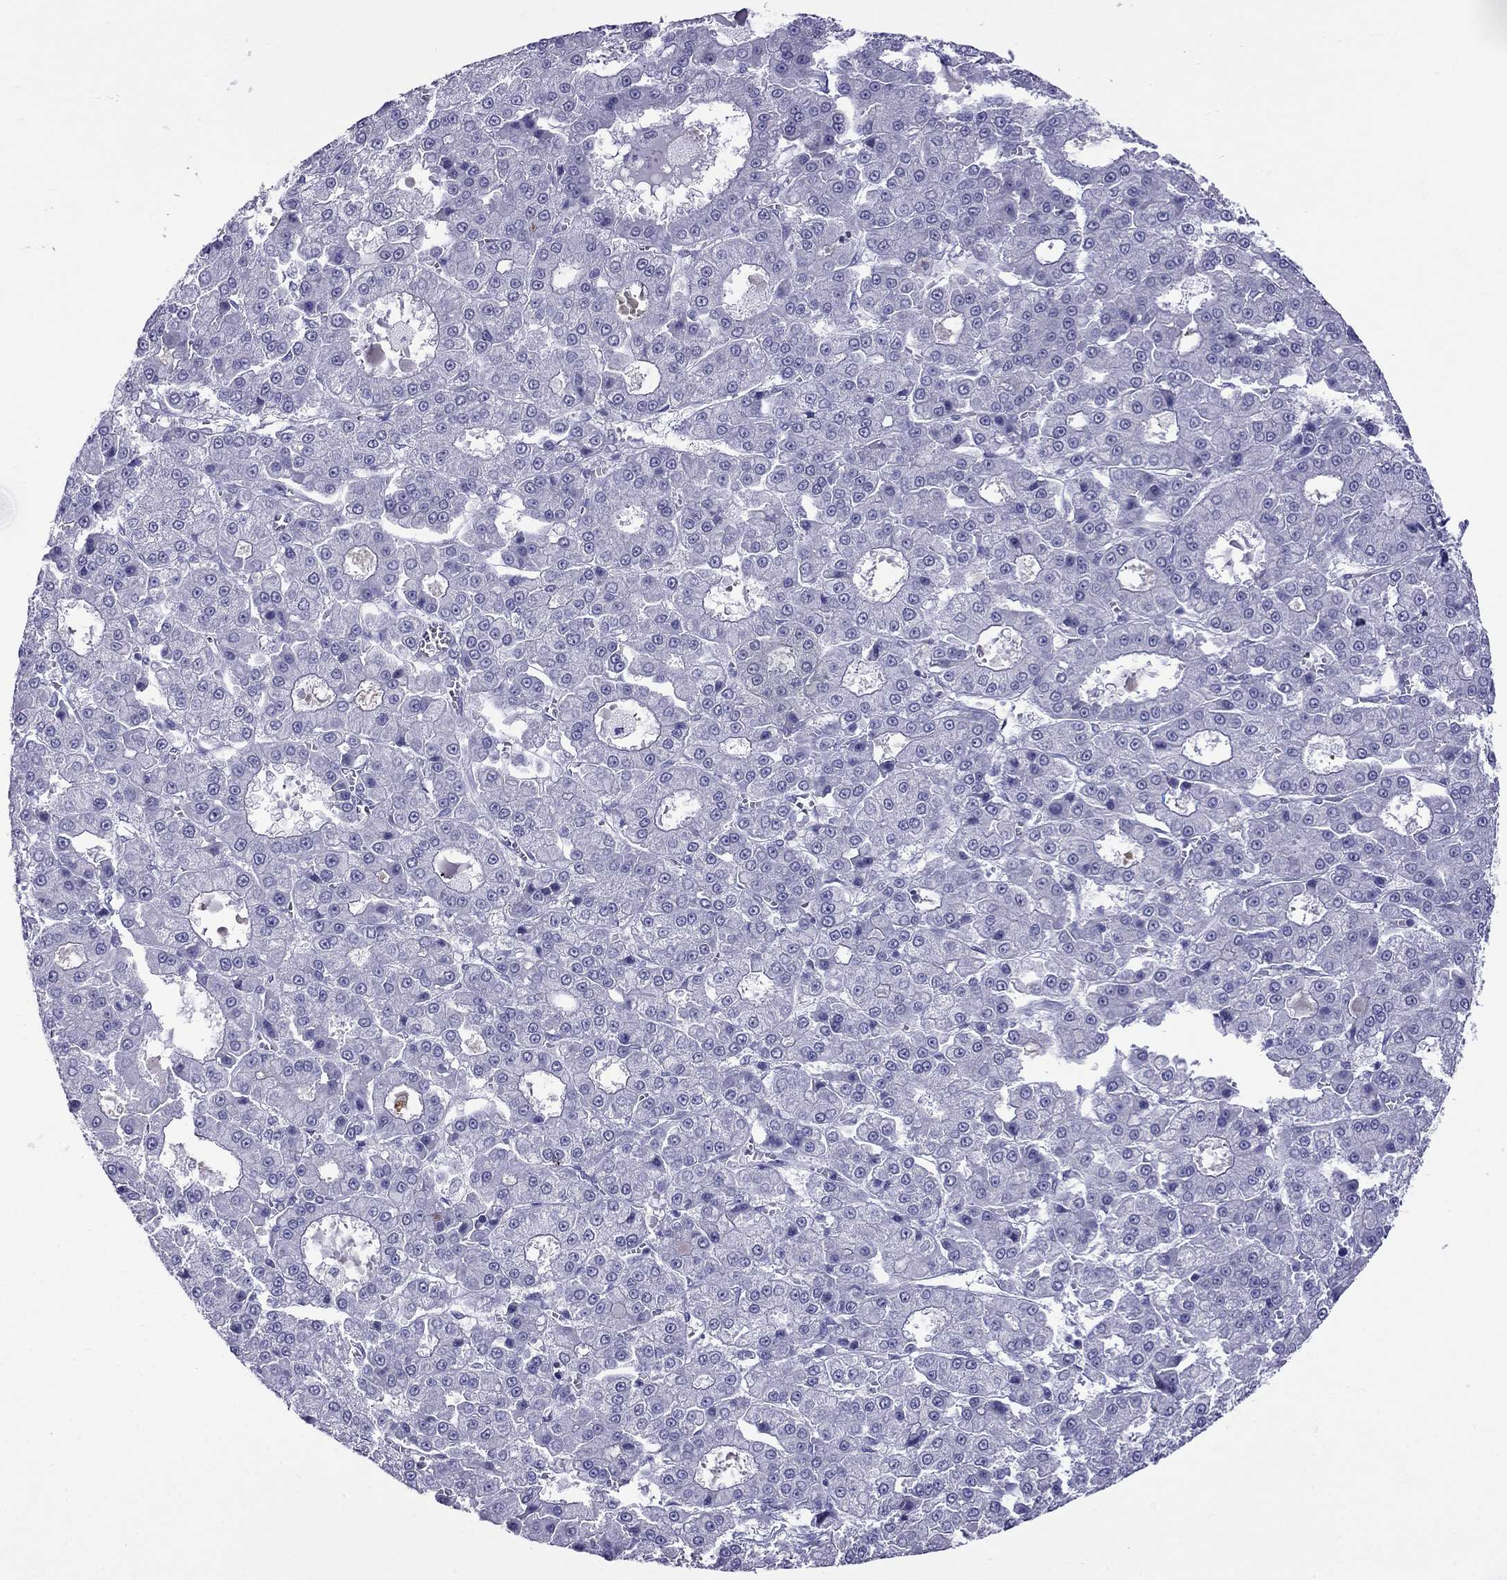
{"staining": {"intensity": "negative", "quantity": "none", "location": "none"}, "tissue": "liver cancer", "cell_type": "Tumor cells", "image_type": "cancer", "snomed": [{"axis": "morphology", "description": "Carcinoma, Hepatocellular, NOS"}, {"axis": "topography", "description": "Liver"}], "caption": "Liver hepatocellular carcinoma was stained to show a protein in brown. There is no significant expression in tumor cells. (IHC, brightfield microscopy, high magnification).", "gene": "MGP", "patient": {"sex": "male", "age": 70}}